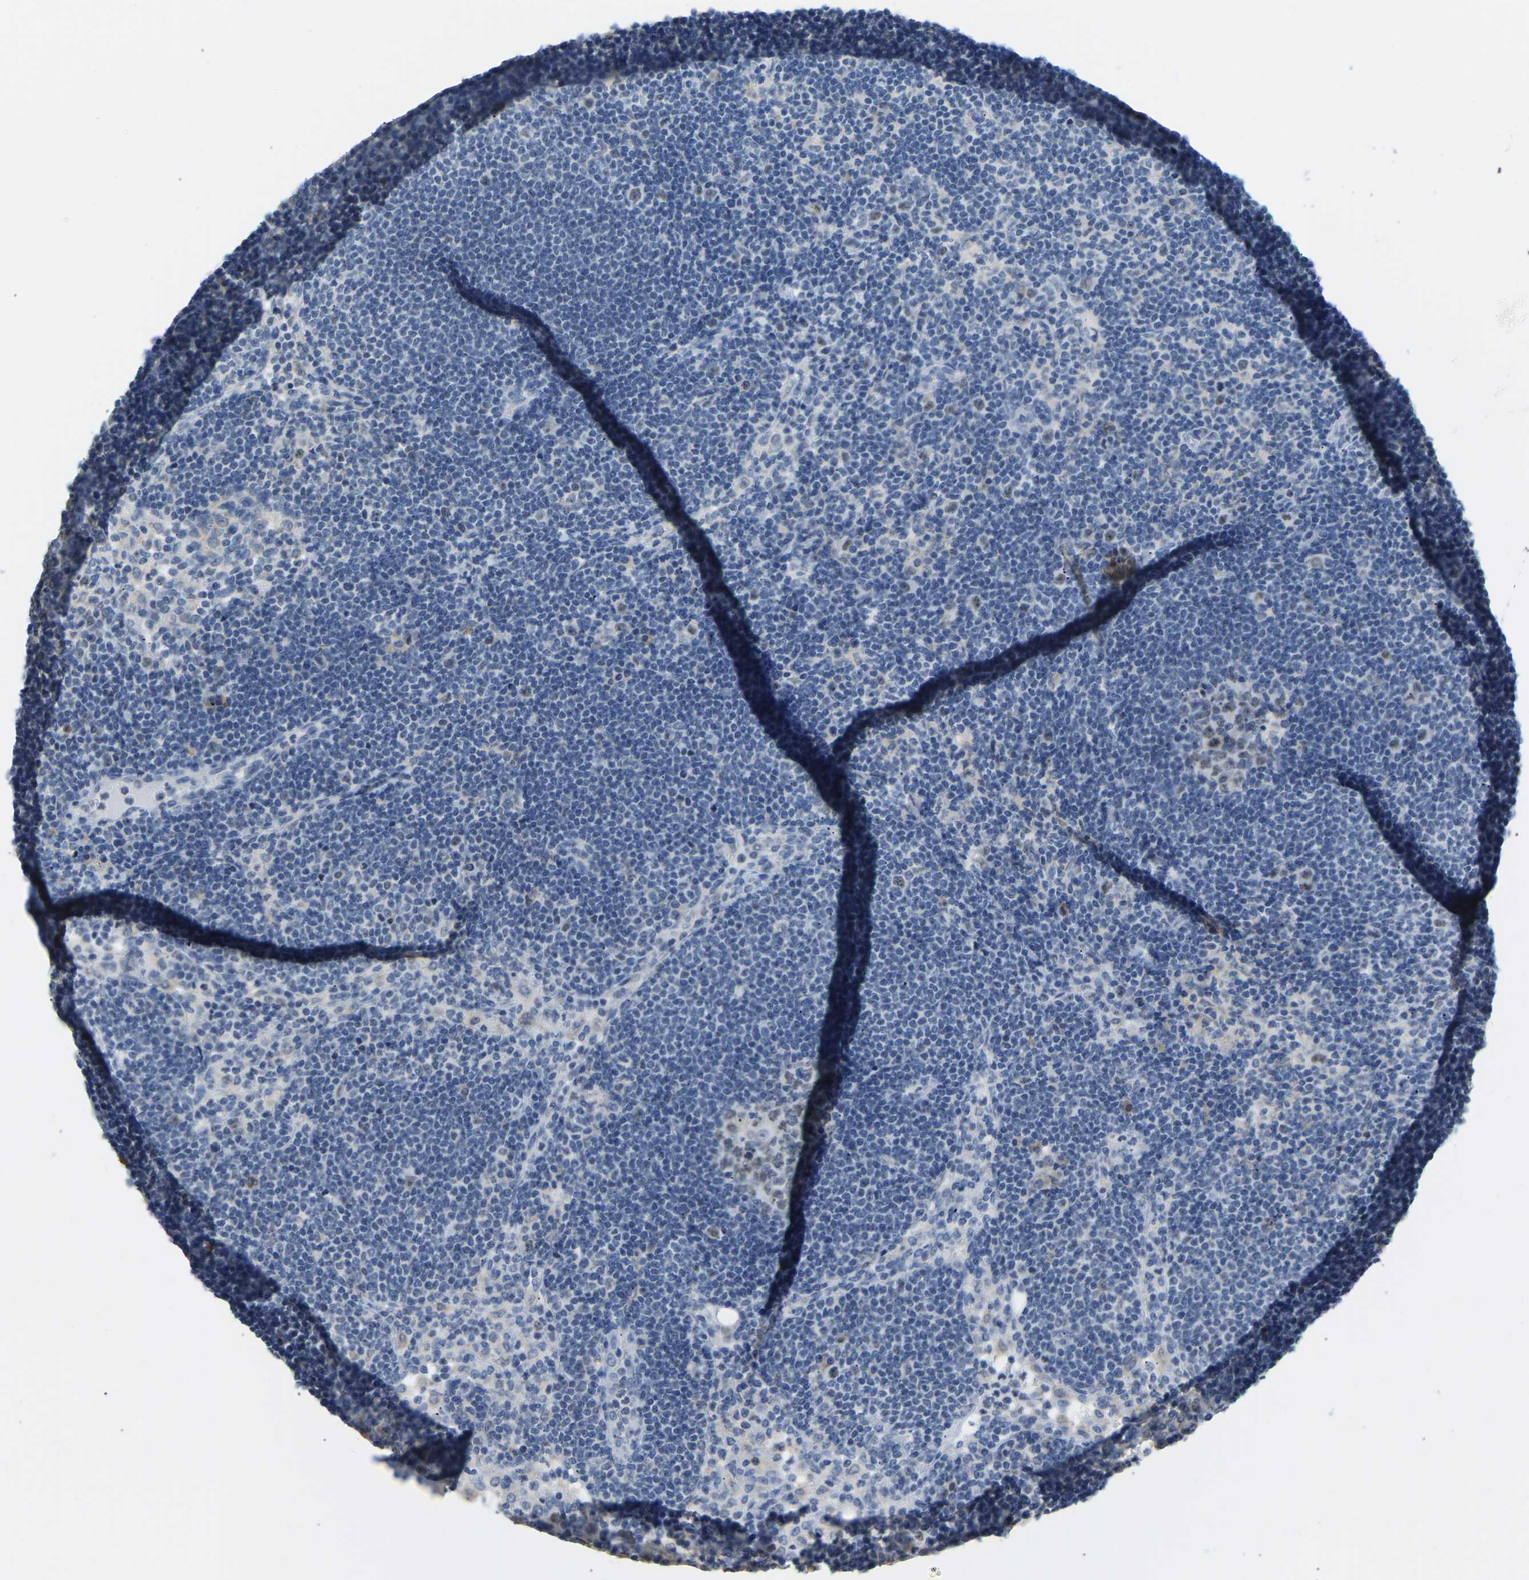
{"staining": {"intensity": "moderate", "quantity": "25%-75%", "location": "nuclear"}, "tissue": "lymph node", "cell_type": "Germinal center cells", "image_type": "normal", "snomed": [{"axis": "morphology", "description": "Normal tissue, NOS"}, {"axis": "morphology", "description": "Carcinoid, malignant, NOS"}, {"axis": "topography", "description": "Lymph node"}], "caption": "Moderate nuclear staining for a protein is appreciated in about 25%-75% of germinal center cells of benign lymph node using immunohistochemistry (IHC).", "gene": "VRK1", "patient": {"sex": "male", "age": 47}}